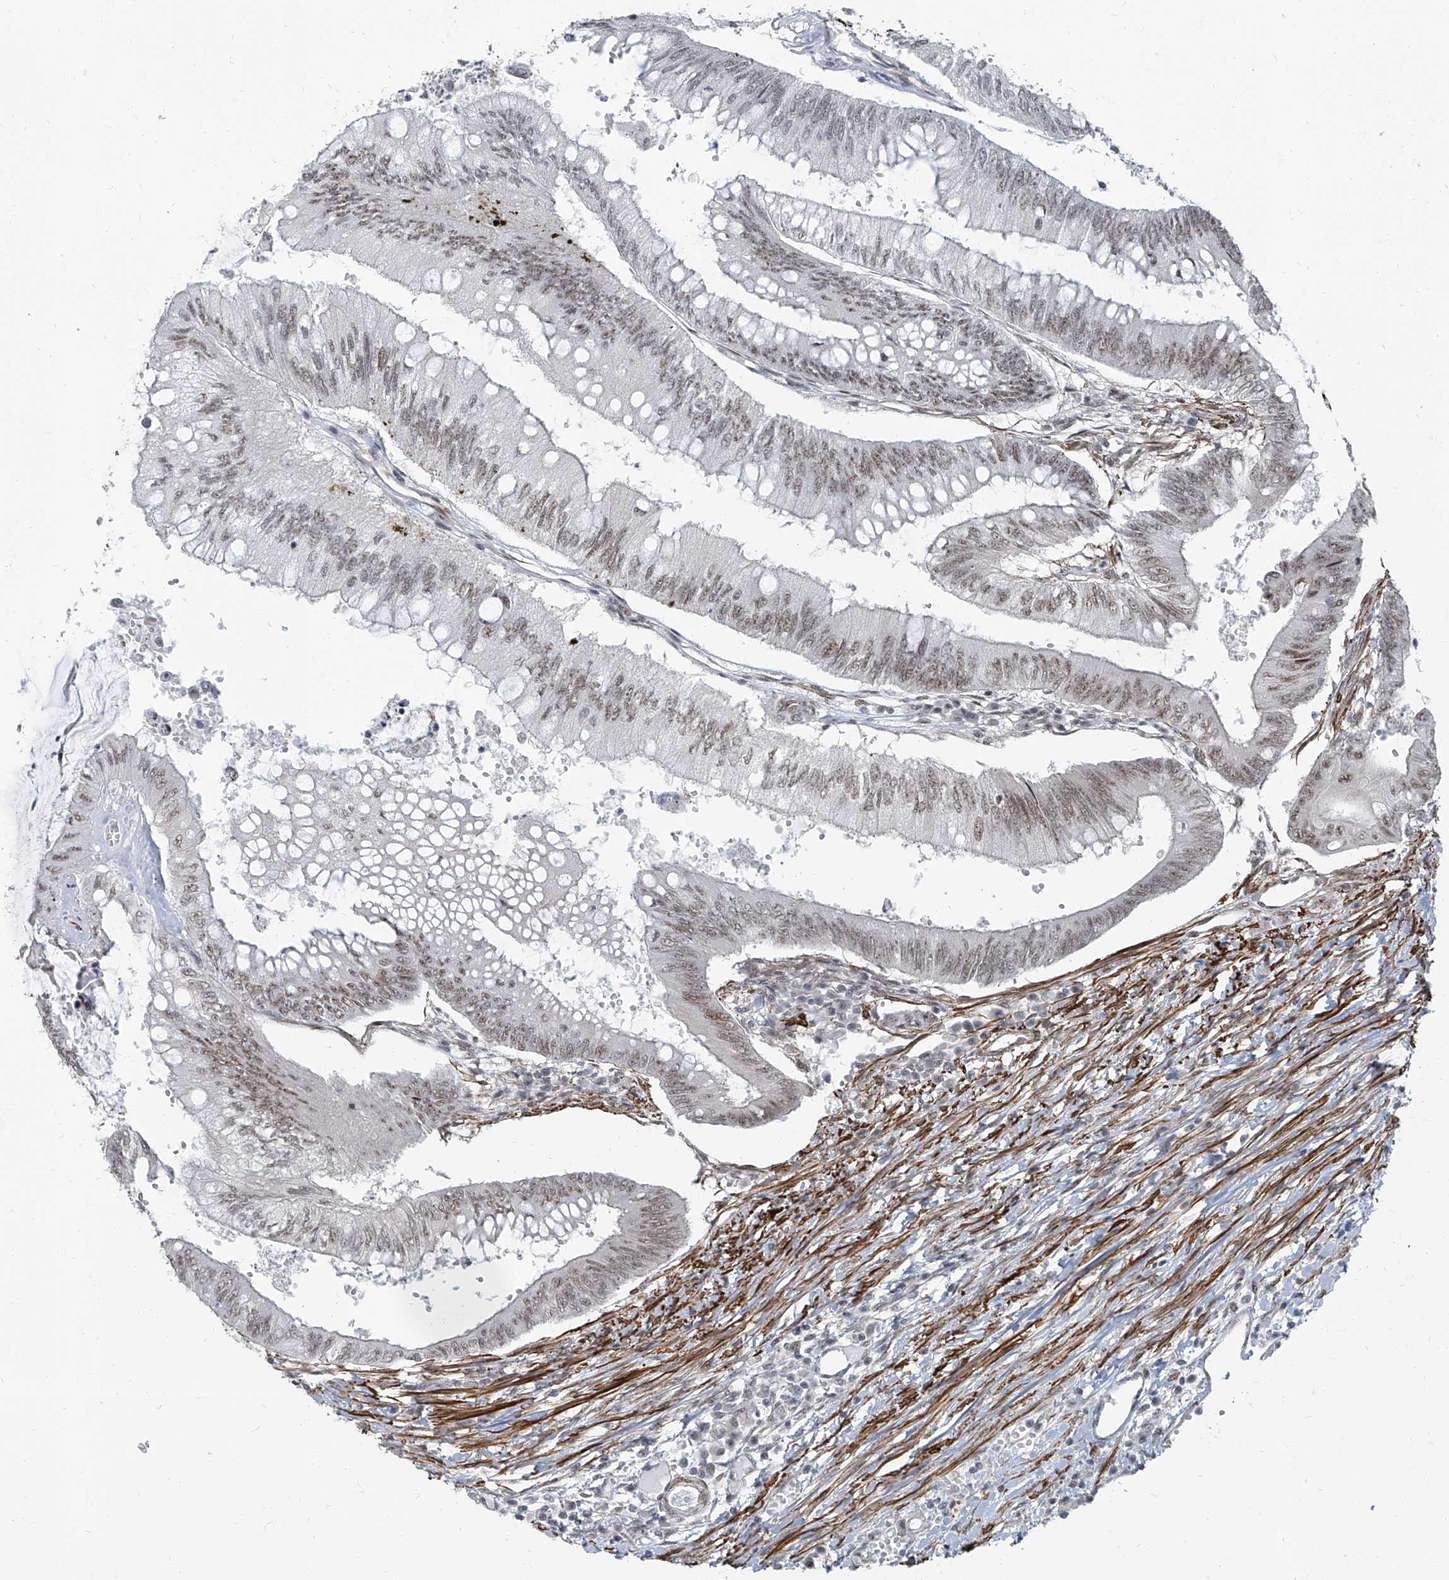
{"staining": {"intensity": "weak", "quantity": ">75%", "location": "nuclear"}, "tissue": "colorectal cancer", "cell_type": "Tumor cells", "image_type": "cancer", "snomed": [{"axis": "morphology", "description": "Adenoma, NOS"}, {"axis": "morphology", "description": "Adenocarcinoma, NOS"}, {"axis": "topography", "description": "Colon"}], "caption": "Protein staining shows weak nuclear positivity in about >75% of tumor cells in colorectal cancer.", "gene": "TXLNB", "patient": {"sex": "male", "age": 79}}